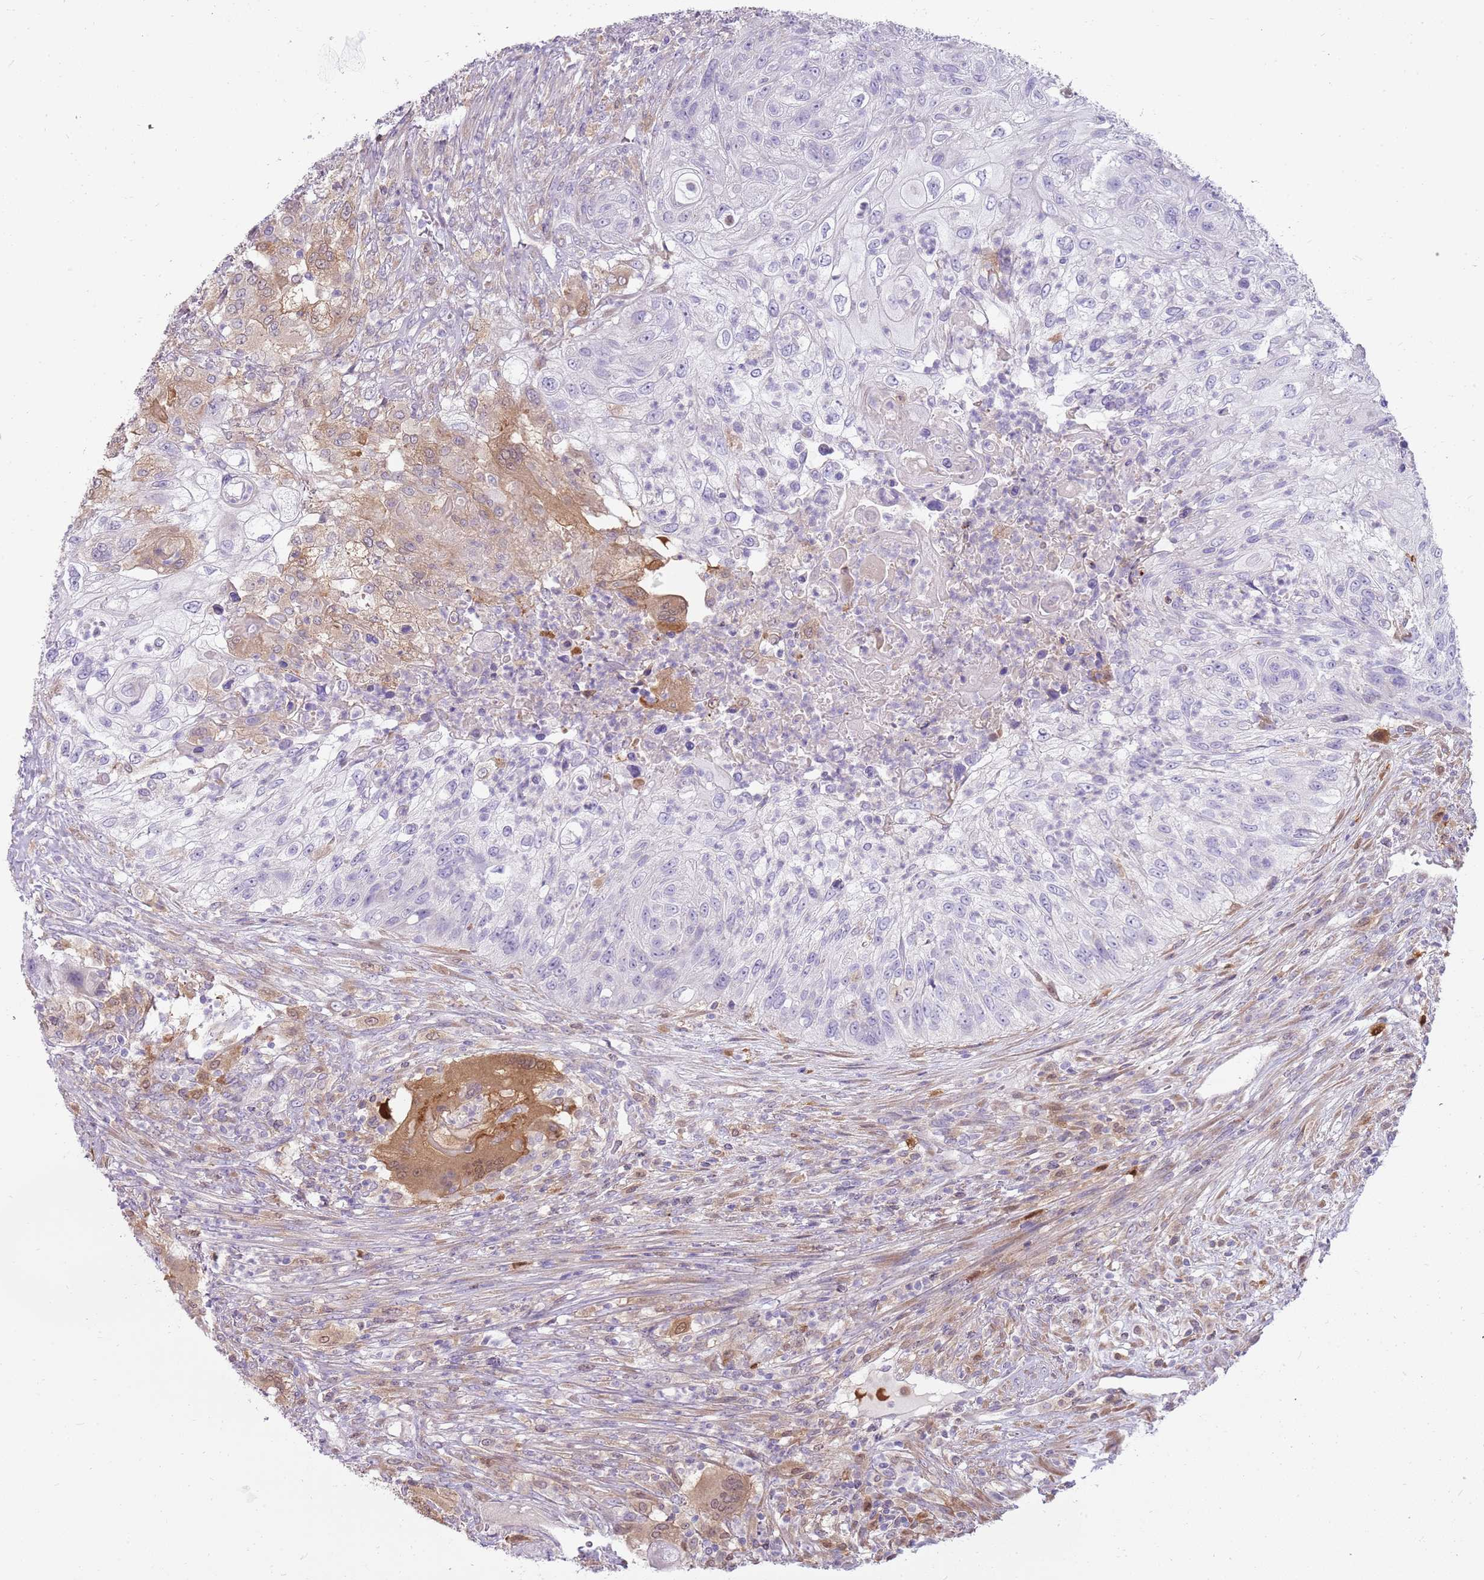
{"staining": {"intensity": "negative", "quantity": "none", "location": "none"}, "tissue": "urothelial cancer", "cell_type": "Tumor cells", "image_type": "cancer", "snomed": [{"axis": "morphology", "description": "Urothelial carcinoma, High grade"}, {"axis": "topography", "description": "Urinary bladder"}], "caption": "Immunohistochemistry (IHC) photomicrograph of urothelial cancer stained for a protein (brown), which demonstrates no expression in tumor cells. (Brightfield microscopy of DAB (3,3'-diaminobenzidine) immunohistochemistry (IHC) at high magnification).", "gene": "DIPK1C", "patient": {"sex": "female", "age": 60}}